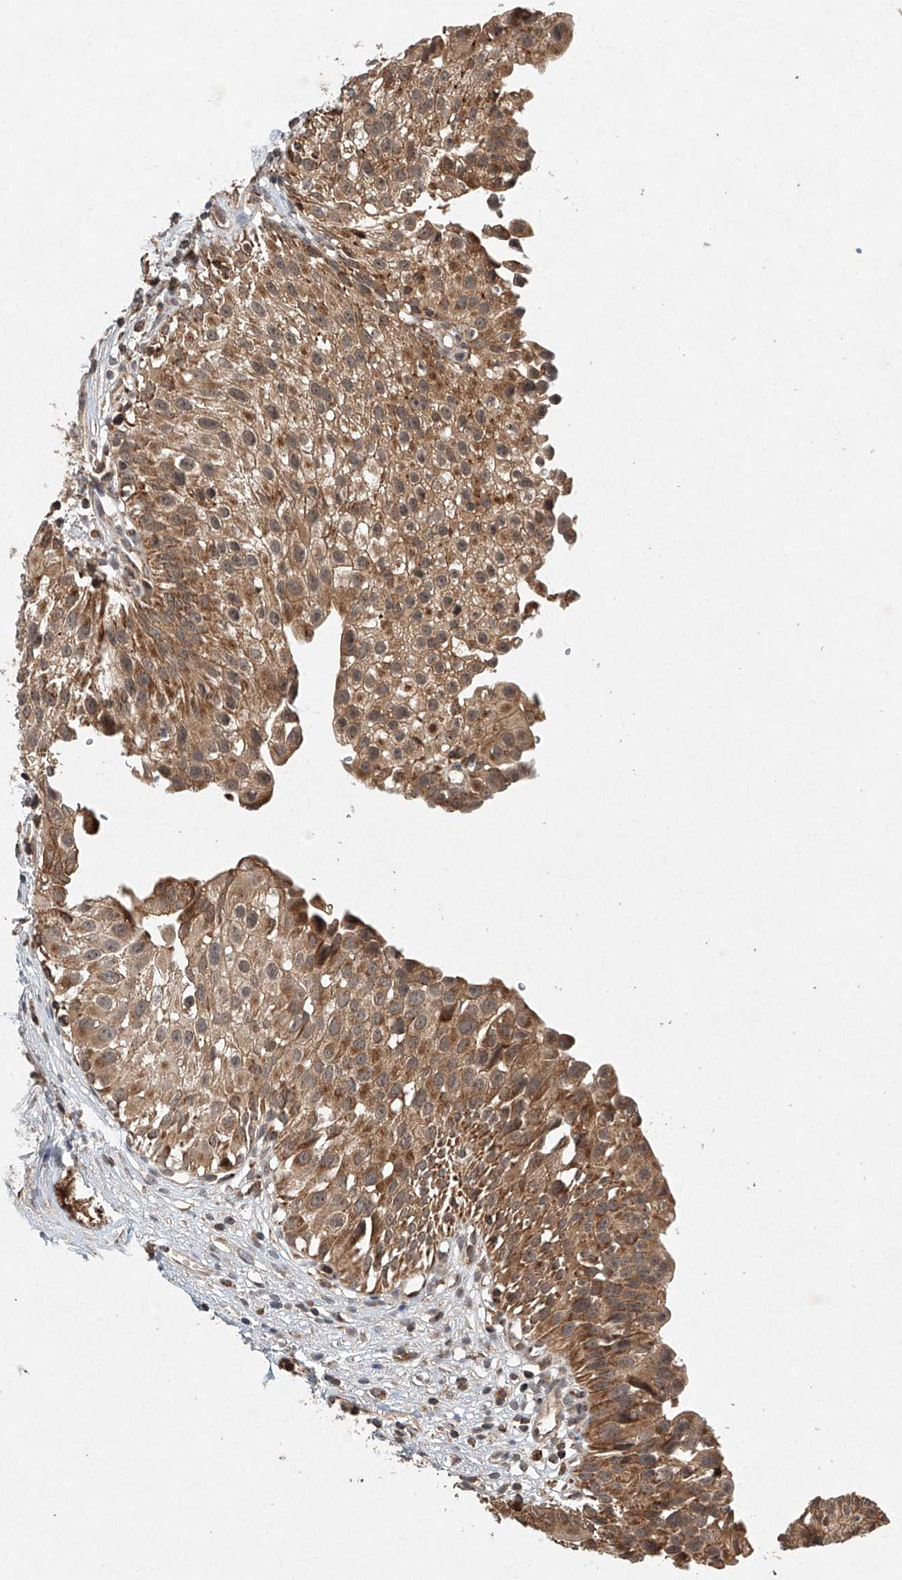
{"staining": {"intensity": "moderate", "quantity": ">75%", "location": "cytoplasmic/membranous"}, "tissue": "urinary bladder", "cell_type": "Urothelial cells", "image_type": "normal", "snomed": [{"axis": "morphology", "description": "Normal tissue, NOS"}, {"axis": "topography", "description": "Urinary bladder"}], "caption": "Protein expression analysis of benign urinary bladder reveals moderate cytoplasmic/membranous expression in about >75% of urothelial cells. (DAB IHC with brightfield microscopy, high magnification).", "gene": "DCAF11", "patient": {"sex": "male", "age": 51}}